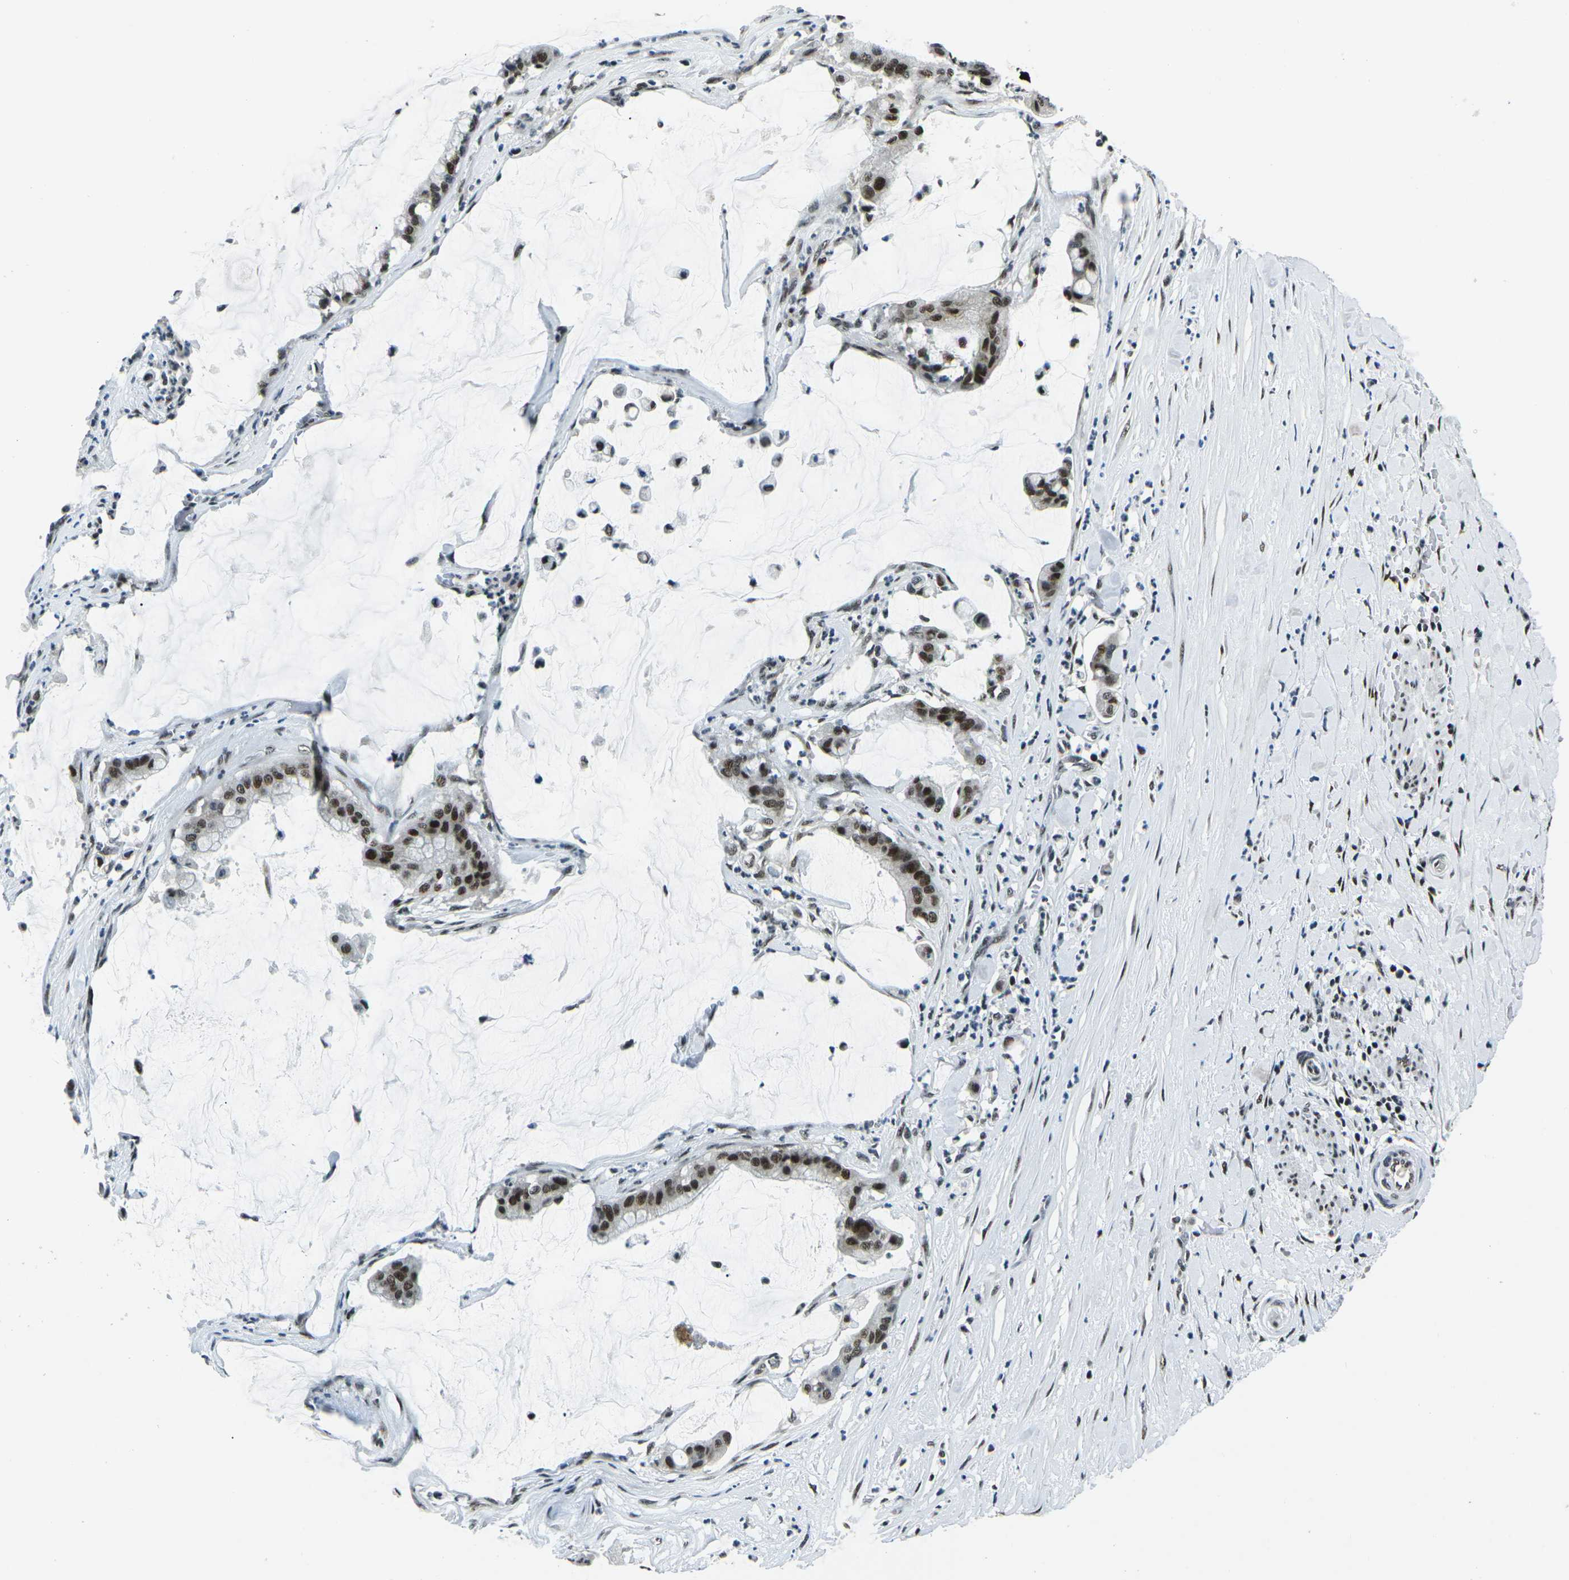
{"staining": {"intensity": "moderate", "quantity": ">75%", "location": "nuclear"}, "tissue": "pancreatic cancer", "cell_type": "Tumor cells", "image_type": "cancer", "snomed": [{"axis": "morphology", "description": "Adenocarcinoma, NOS"}, {"axis": "topography", "description": "Pancreas"}], "caption": "Immunohistochemistry (IHC) micrograph of human pancreatic cancer (adenocarcinoma) stained for a protein (brown), which demonstrates medium levels of moderate nuclear positivity in about >75% of tumor cells.", "gene": "RBL2", "patient": {"sex": "male", "age": 41}}